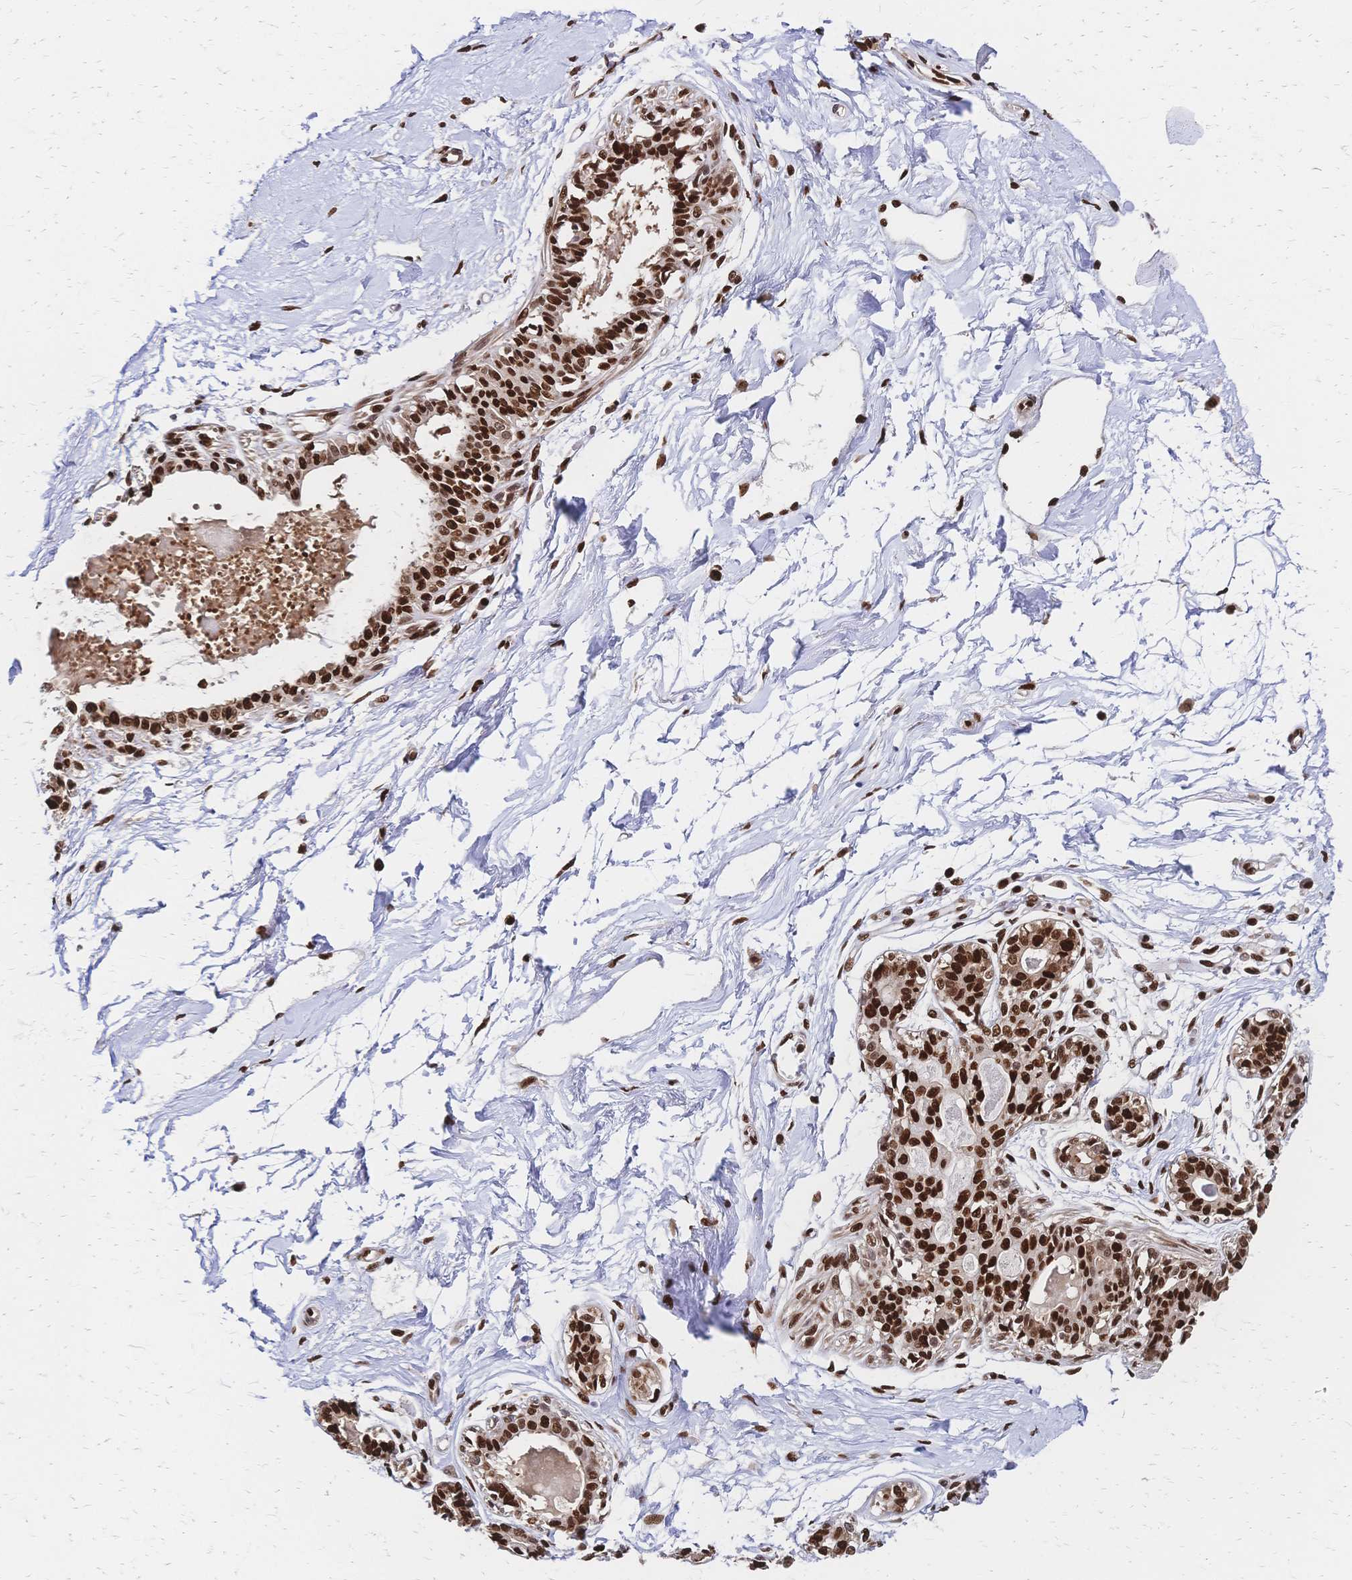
{"staining": {"intensity": "strong", "quantity": "<25%", "location": "nuclear"}, "tissue": "breast", "cell_type": "Adipocytes", "image_type": "normal", "snomed": [{"axis": "morphology", "description": "Normal tissue, NOS"}, {"axis": "topography", "description": "Breast"}], "caption": "This is a photomicrograph of immunohistochemistry staining of benign breast, which shows strong staining in the nuclear of adipocytes.", "gene": "HDGF", "patient": {"sex": "female", "age": 45}}